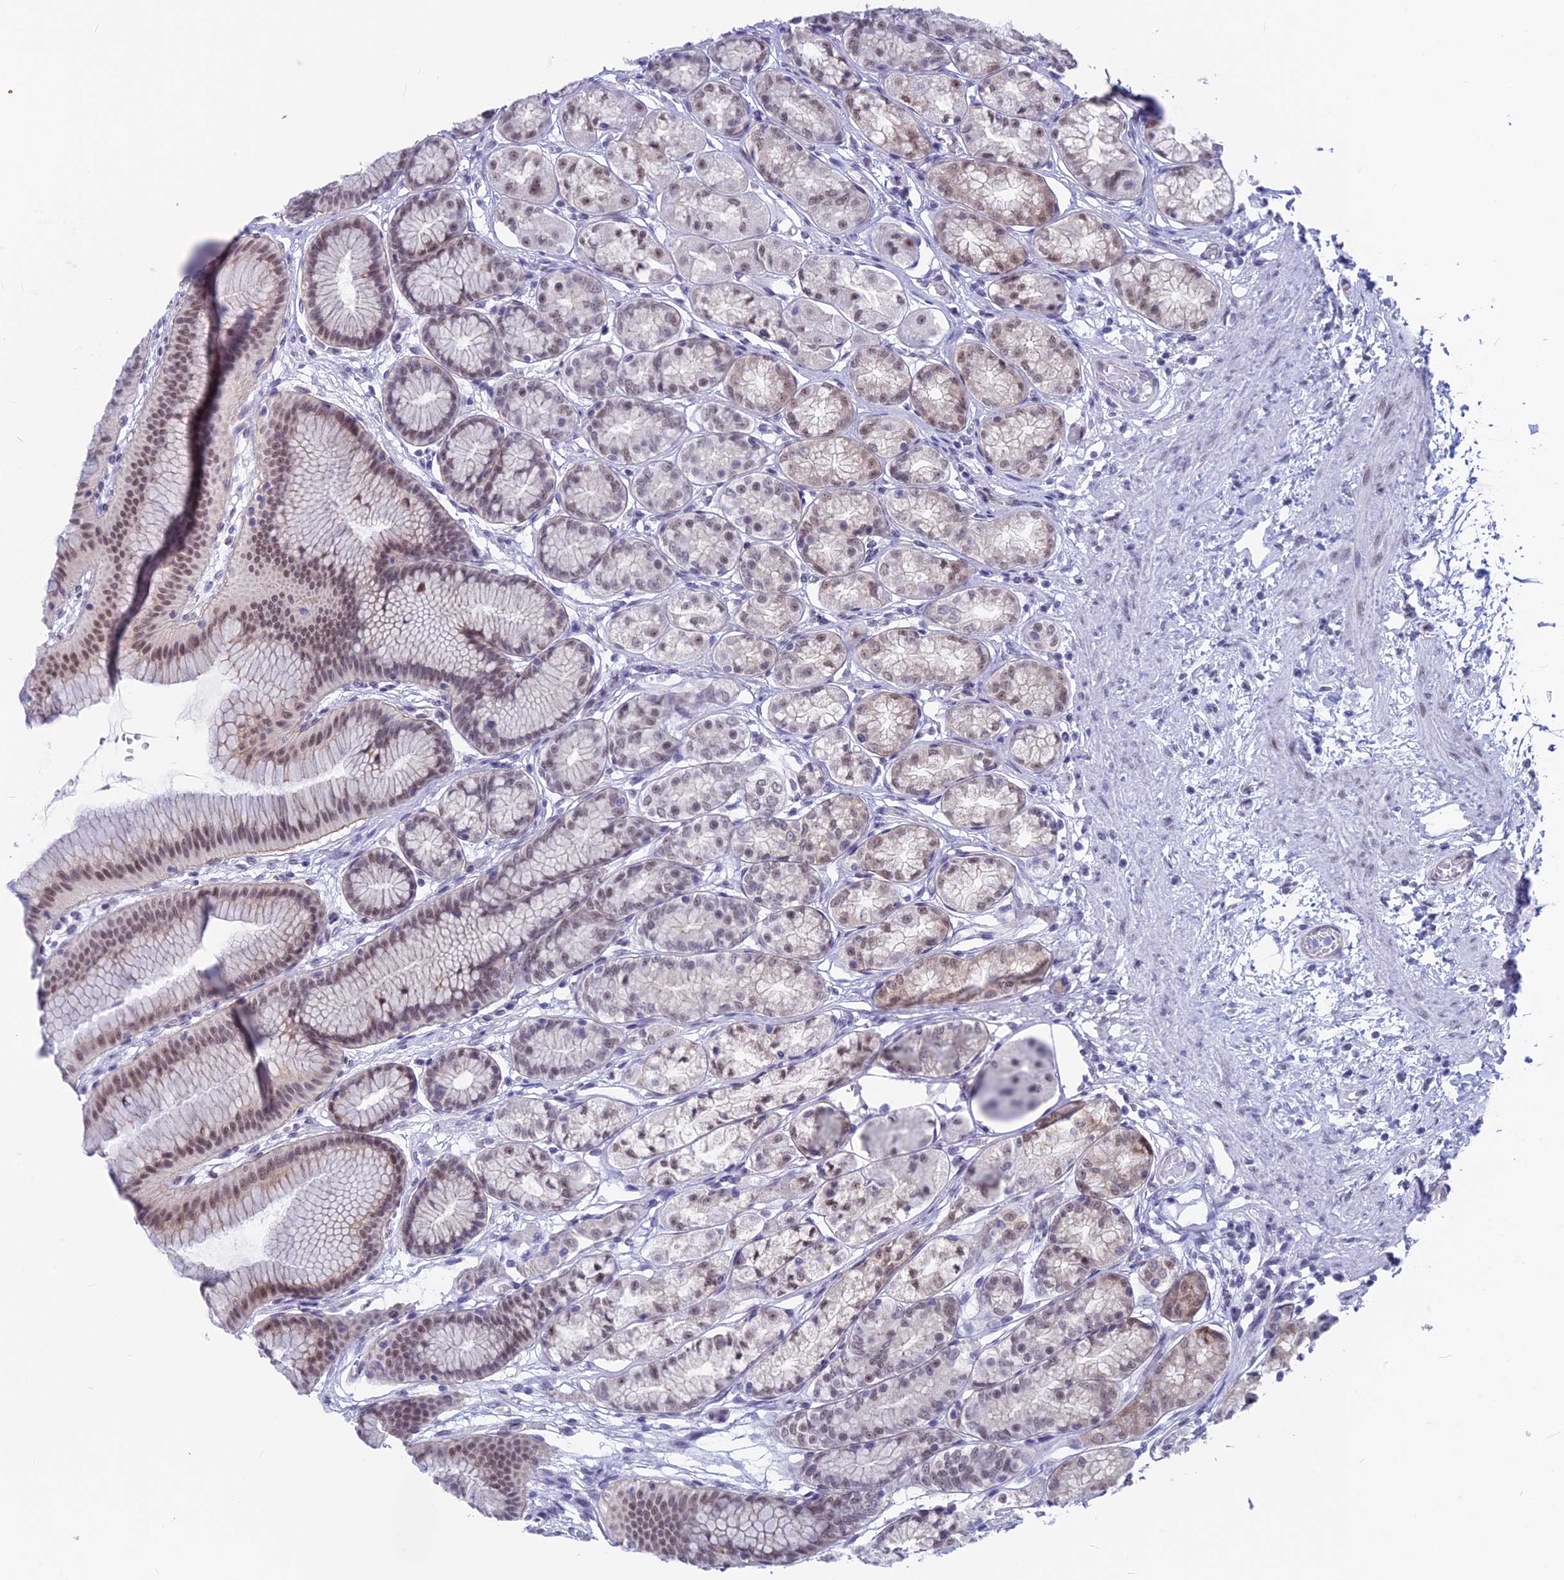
{"staining": {"intensity": "moderate", "quantity": "25%-75%", "location": "nuclear"}, "tissue": "stomach", "cell_type": "Glandular cells", "image_type": "normal", "snomed": [{"axis": "morphology", "description": "Normal tissue, NOS"}, {"axis": "morphology", "description": "Adenocarcinoma, NOS"}, {"axis": "morphology", "description": "Adenocarcinoma, High grade"}, {"axis": "topography", "description": "Stomach, upper"}, {"axis": "topography", "description": "Stomach"}], "caption": "A micrograph of stomach stained for a protein shows moderate nuclear brown staining in glandular cells.", "gene": "SRSF5", "patient": {"sex": "female", "age": 65}}